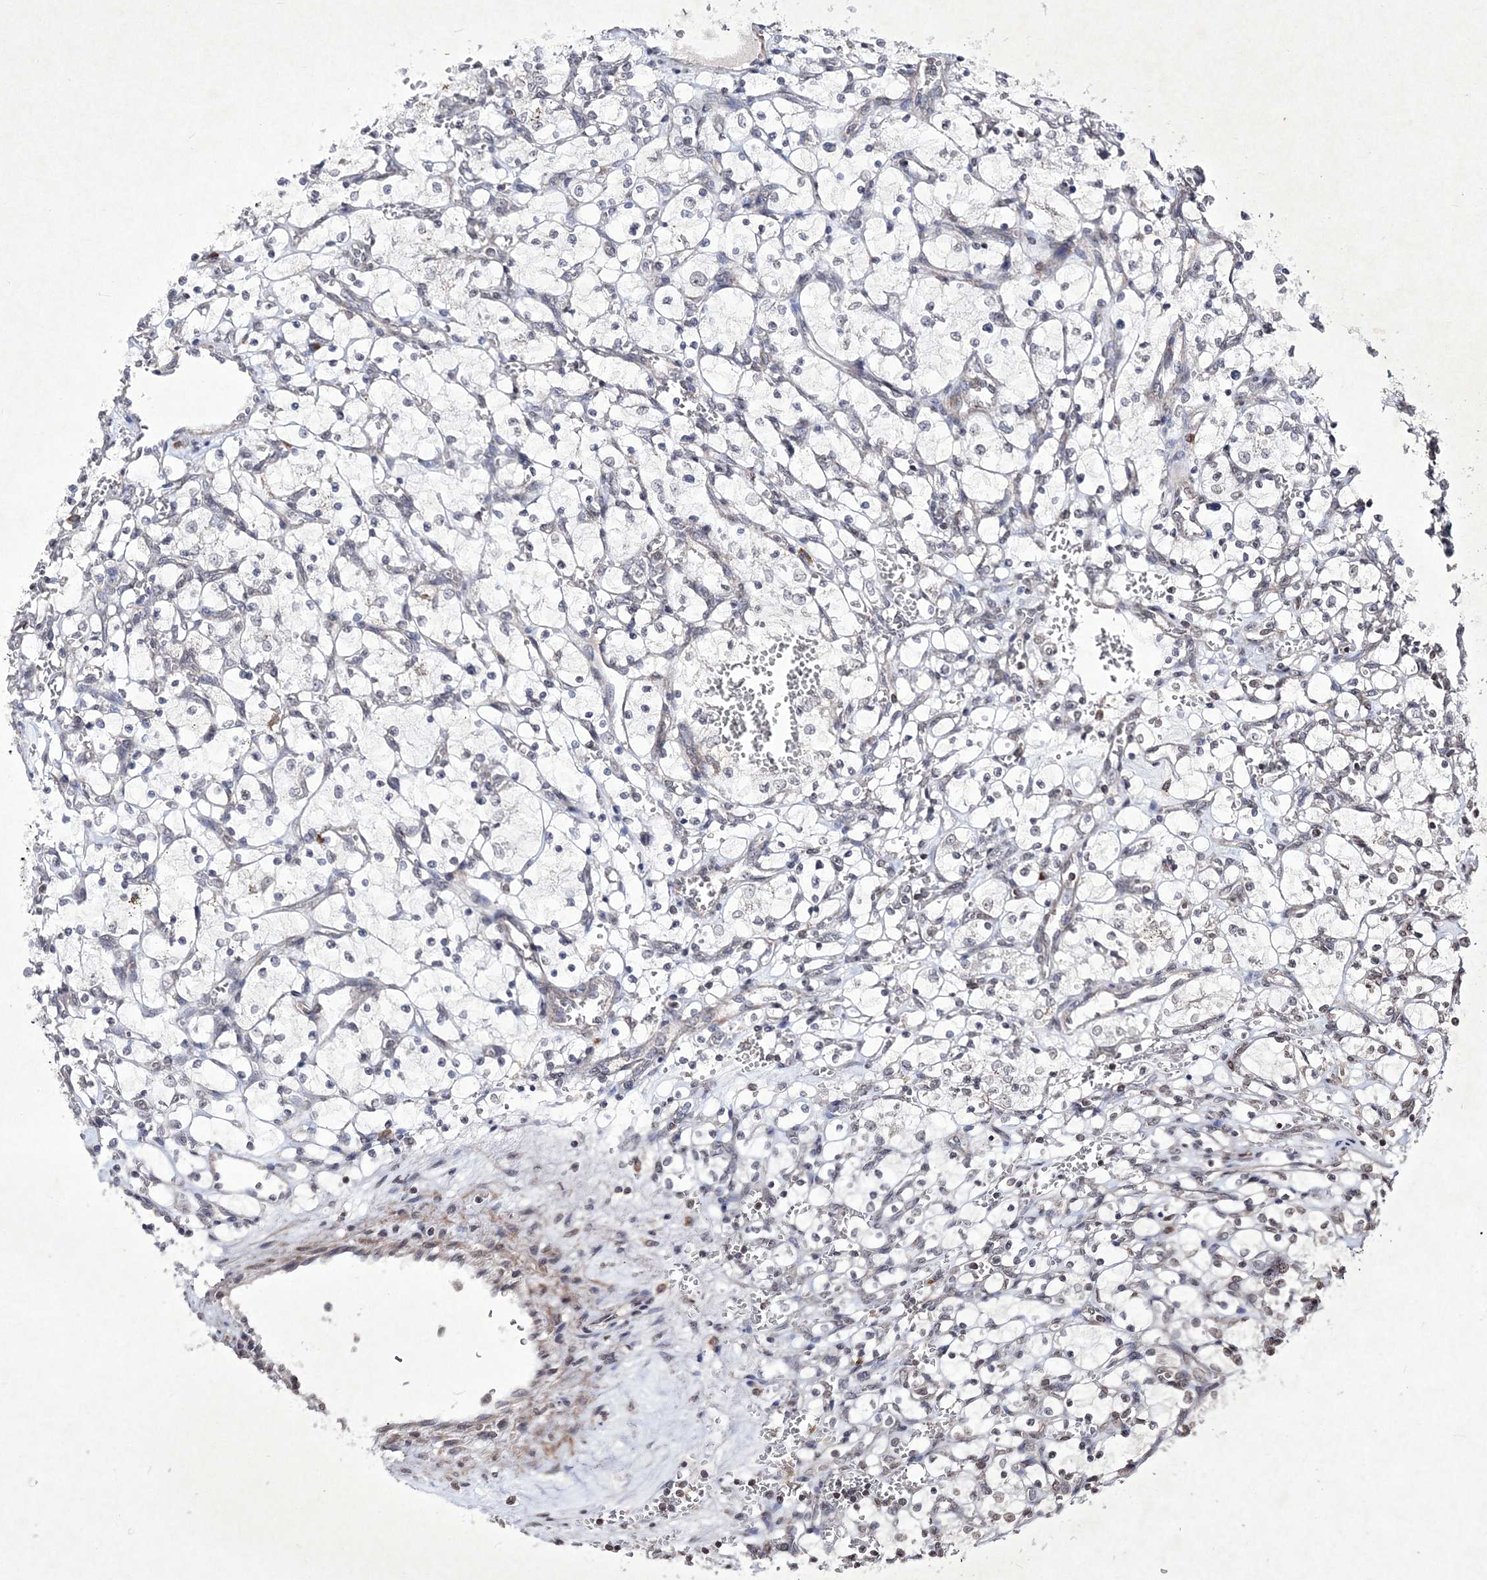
{"staining": {"intensity": "negative", "quantity": "none", "location": "none"}, "tissue": "renal cancer", "cell_type": "Tumor cells", "image_type": "cancer", "snomed": [{"axis": "morphology", "description": "Adenocarcinoma, NOS"}, {"axis": "topography", "description": "Kidney"}], "caption": "Image shows no significant protein staining in tumor cells of adenocarcinoma (renal).", "gene": "SOWAHB", "patient": {"sex": "female", "age": 69}}